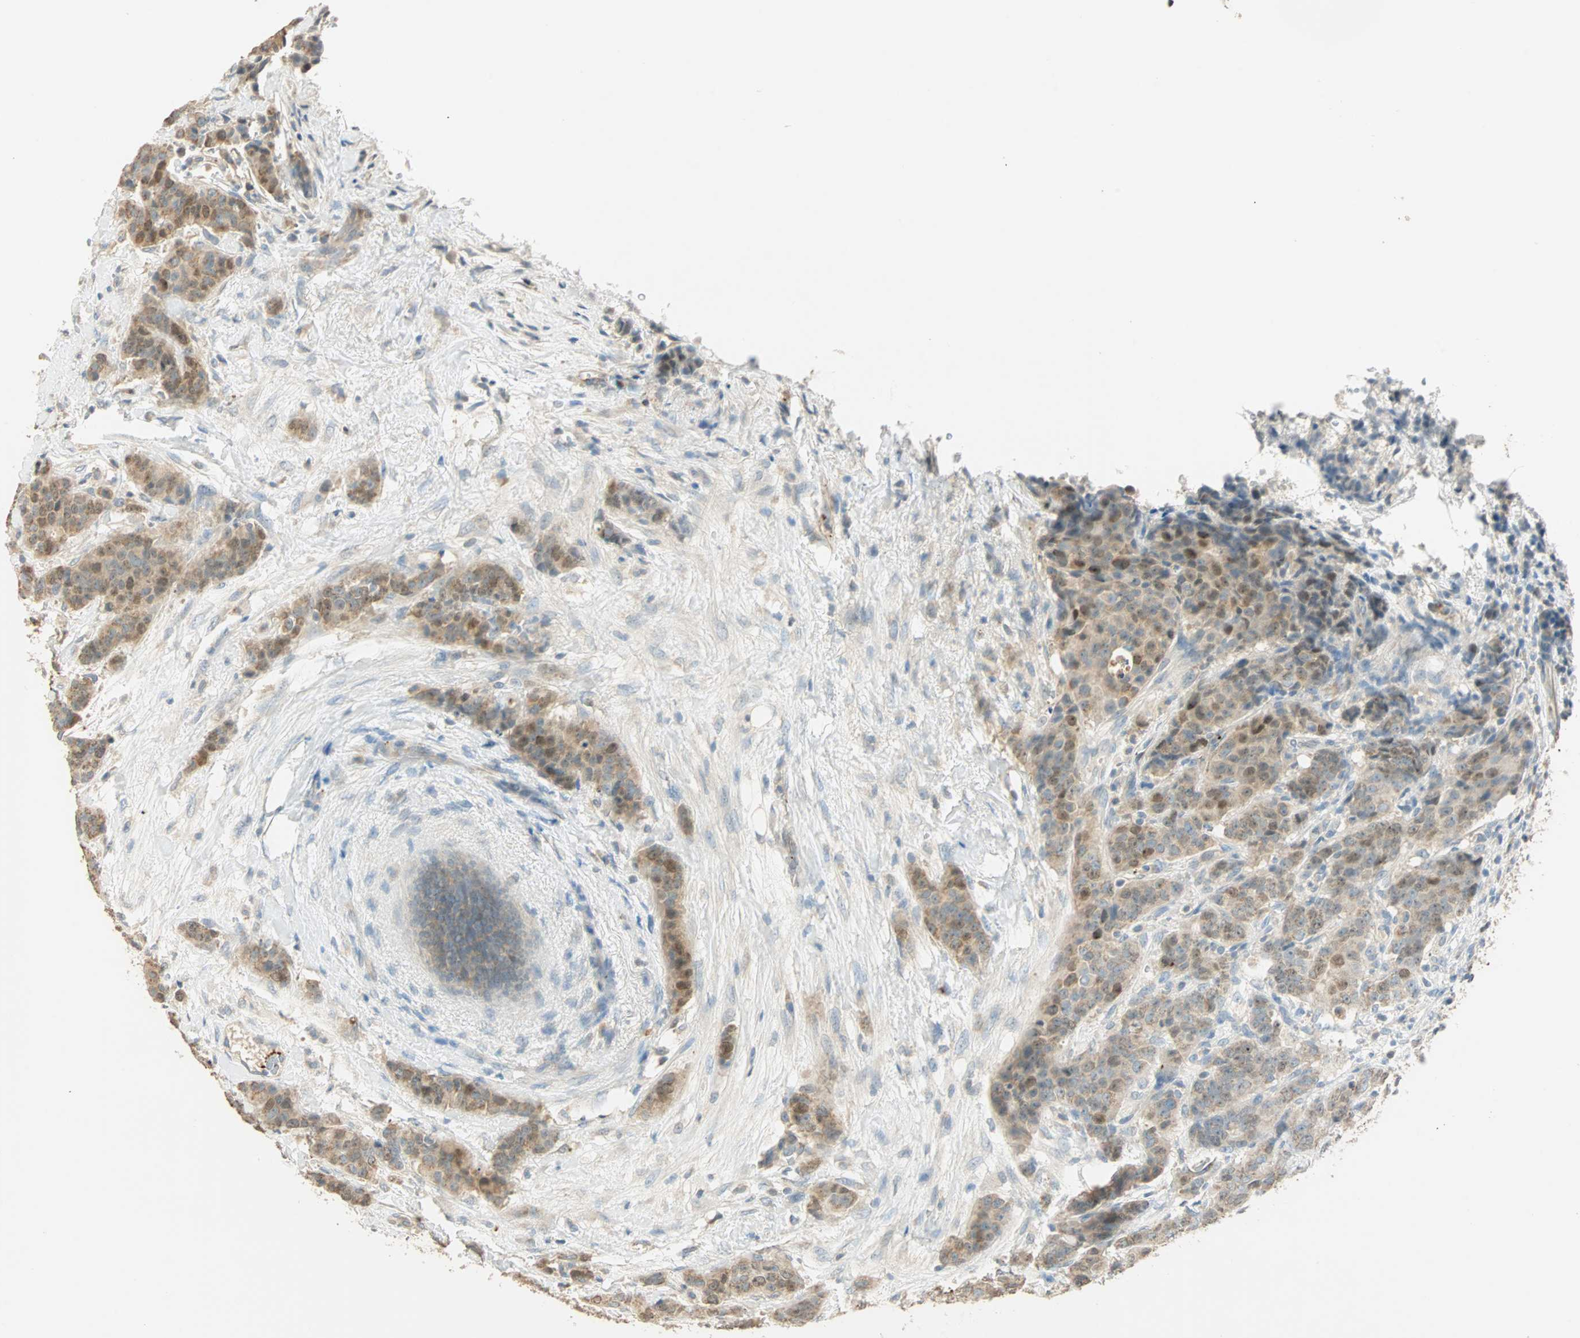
{"staining": {"intensity": "weak", "quantity": "25%-75%", "location": "cytoplasmic/membranous"}, "tissue": "breast cancer", "cell_type": "Tumor cells", "image_type": "cancer", "snomed": [{"axis": "morphology", "description": "Duct carcinoma"}, {"axis": "topography", "description": "Breast"}], "caption": "A high-resolution image shows IHC staining of breast cancer (infiltrating ductal carcinoma), which shows weak cytoplasmic/membranous expression in about 25%-75% of tumor cells.", "gene": "RAD18", "patient": {"sex": "female", "age": 40}}